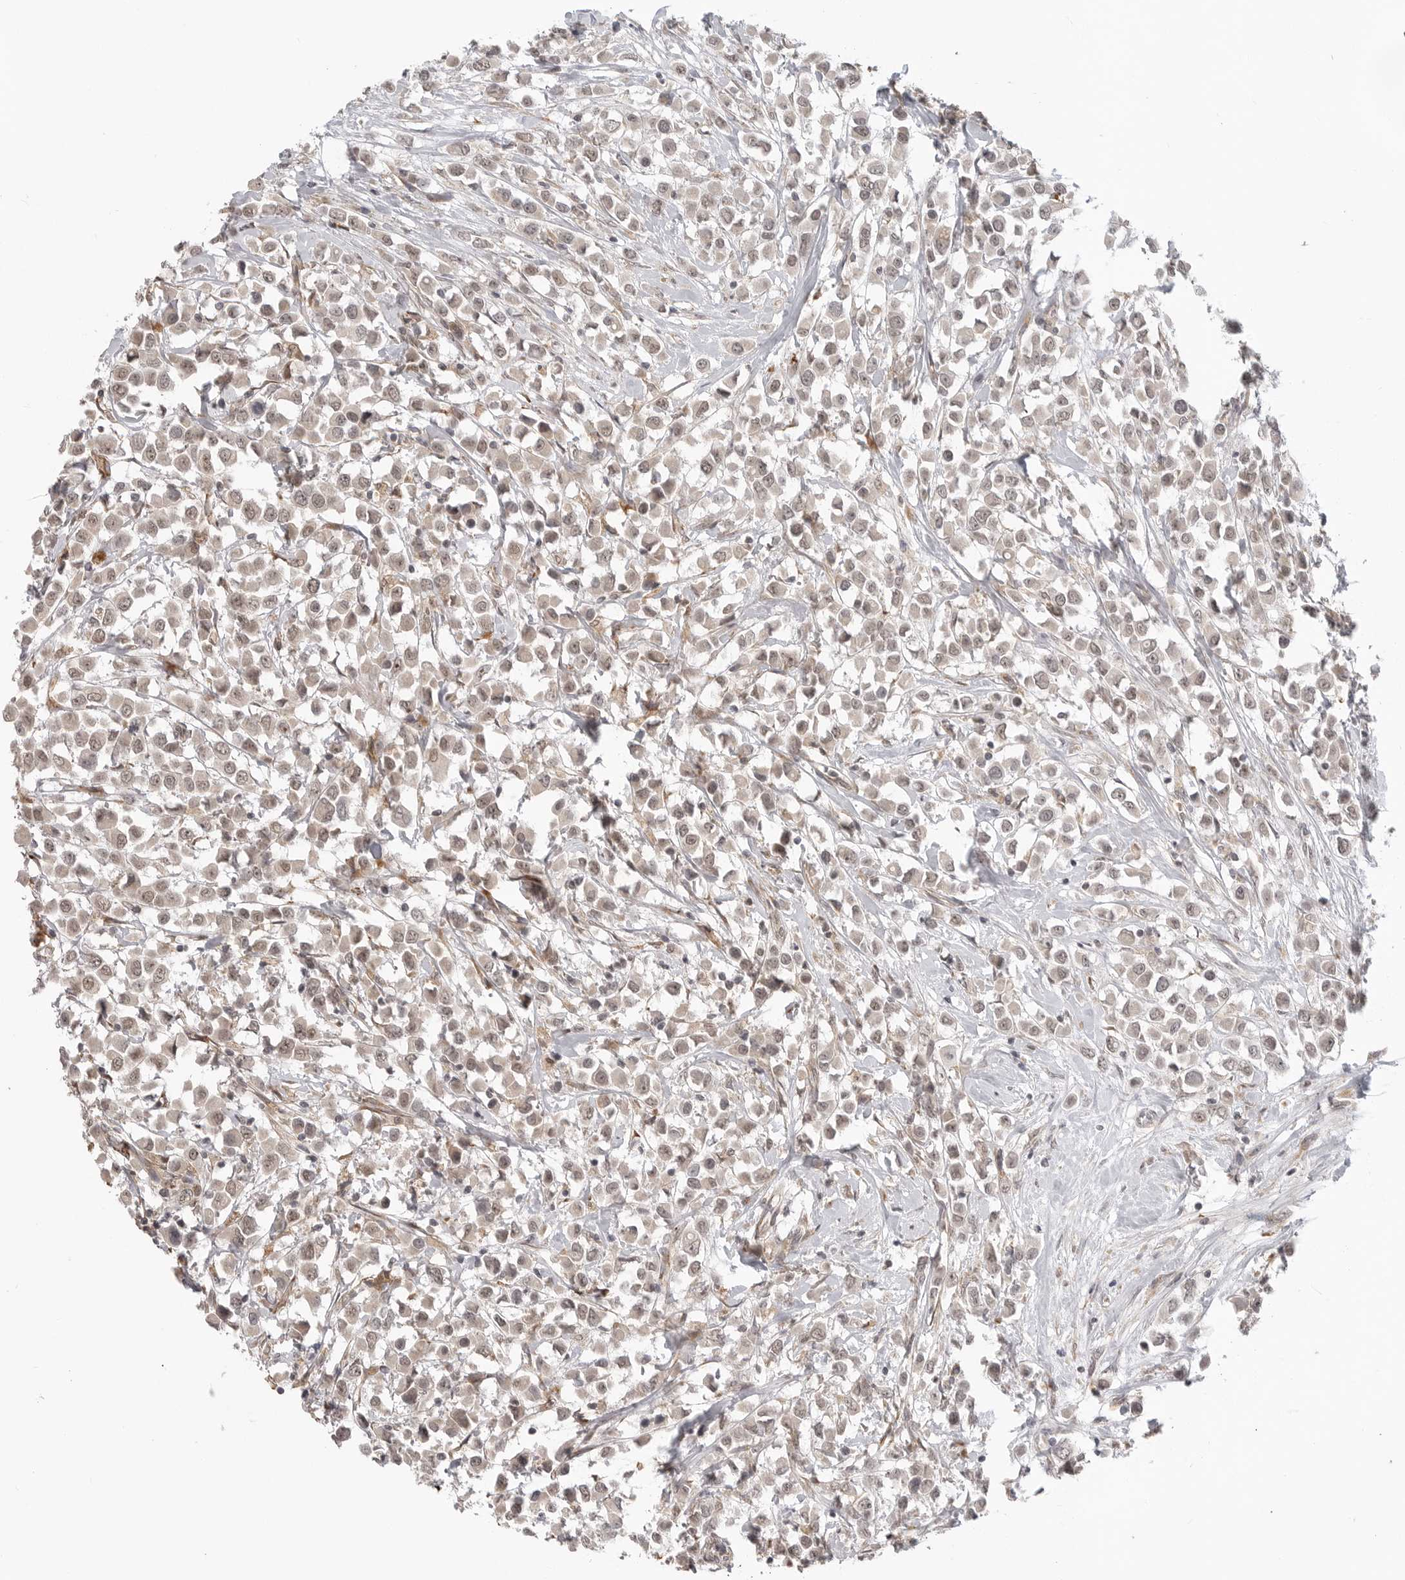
{"staining": {"intensity": "weak", "quantity": "25%-75%", "location": "cytoplasmic/membranous"}, "tissue": "breast cancer", "cell_type": "Tumor cells", "image_type": "cancer", "snomed": [{"axis": "morphology", "description": "Duct carcinoma"}, {"axis": "topography", "description": "Breast"}], "caption": "The image demonstrates a brown stain indicating the presence of a protein in the cytoplasmic/membranous of tumor cells in intraductal carcinoma (breast).", "gene": "KALRN", "patient": {"sex": "female", "age": 61}}